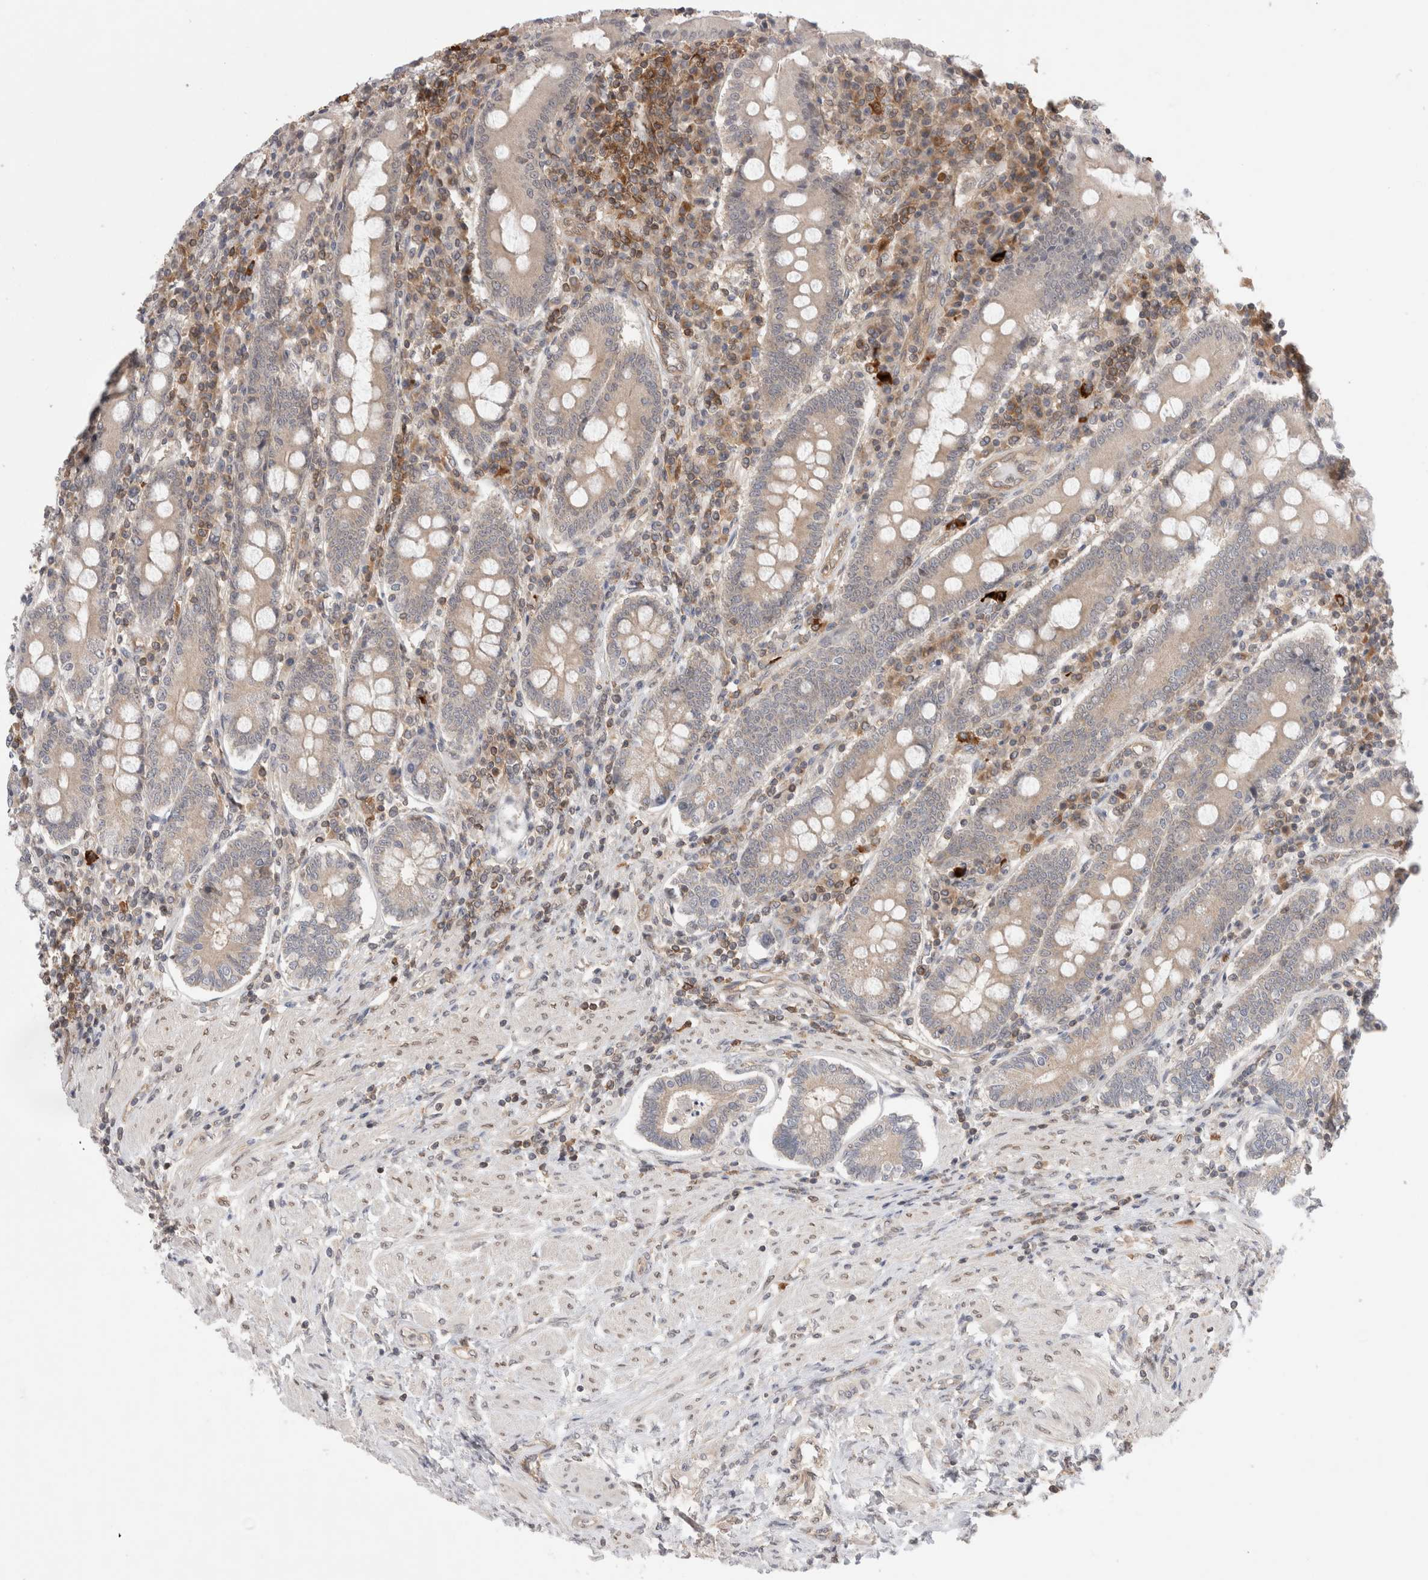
{"staining": {"intensity": "weak", "quantity": "25%-75%", "location": "cytoplasmic/membranous"}, "tissue": "duodenum", "cell_type": "Glandular cells", "image_type": "normal", "snomed": [{"axis": "morphology", "description": "Normal tissue, NOS"}, {"axis": "morphology", "description": "Adenocarcinoma, NOS"}, {"axis": "topography", "description": "Pancreas"}, {"axis": "topography", "description": "Duodenum"}], "caption": "A micrograph of human duodenum stained for a protein demonstrates weak cytoplasmic/membranous brown staining in glandular cells.", "gene": "NFKB1", "patient": {"sex": "male", "age": 50}}